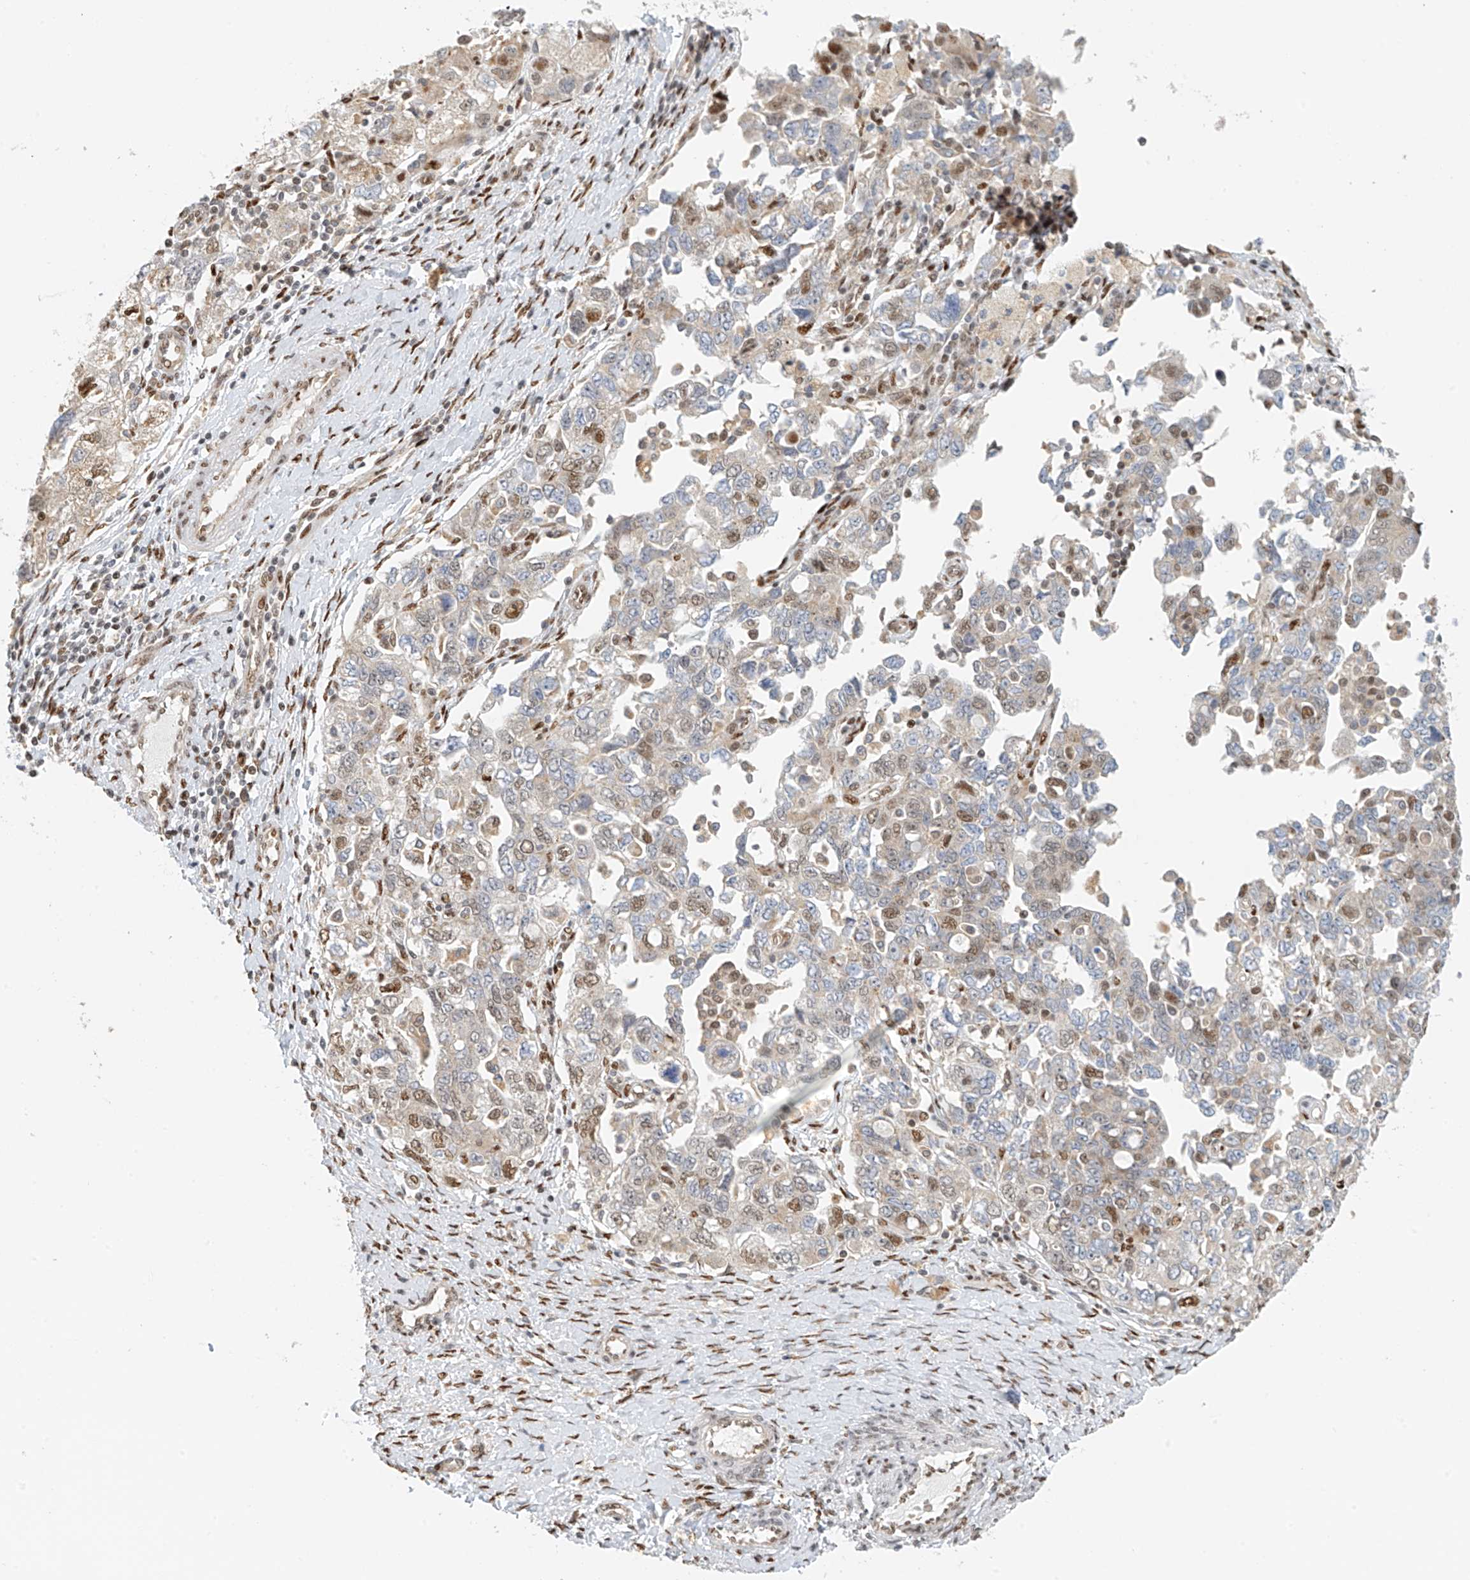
{"staining": {"intensity": "moderate", "quantity": "<25%", "location": "nuclear"}, "tissue": "ovarian cancer", "cell_type": "Tumor cells", "image_type": "cancer", "snomed": [{"axis": "morphology", "description": "Carcinoma, NOS"}, {"axis": "morphology", "description": "Cystadenocarcinoma, serous, NOS"}, {"axis": "topography", "description": "Ovary"}], "caption": "A low amount of moderate nuclear staining is present in approximately <25% of tumor cells in ovarian carcinoma tissue.", "gene": "ZNF514", "patient": {"sex": "female", "age": 69}}